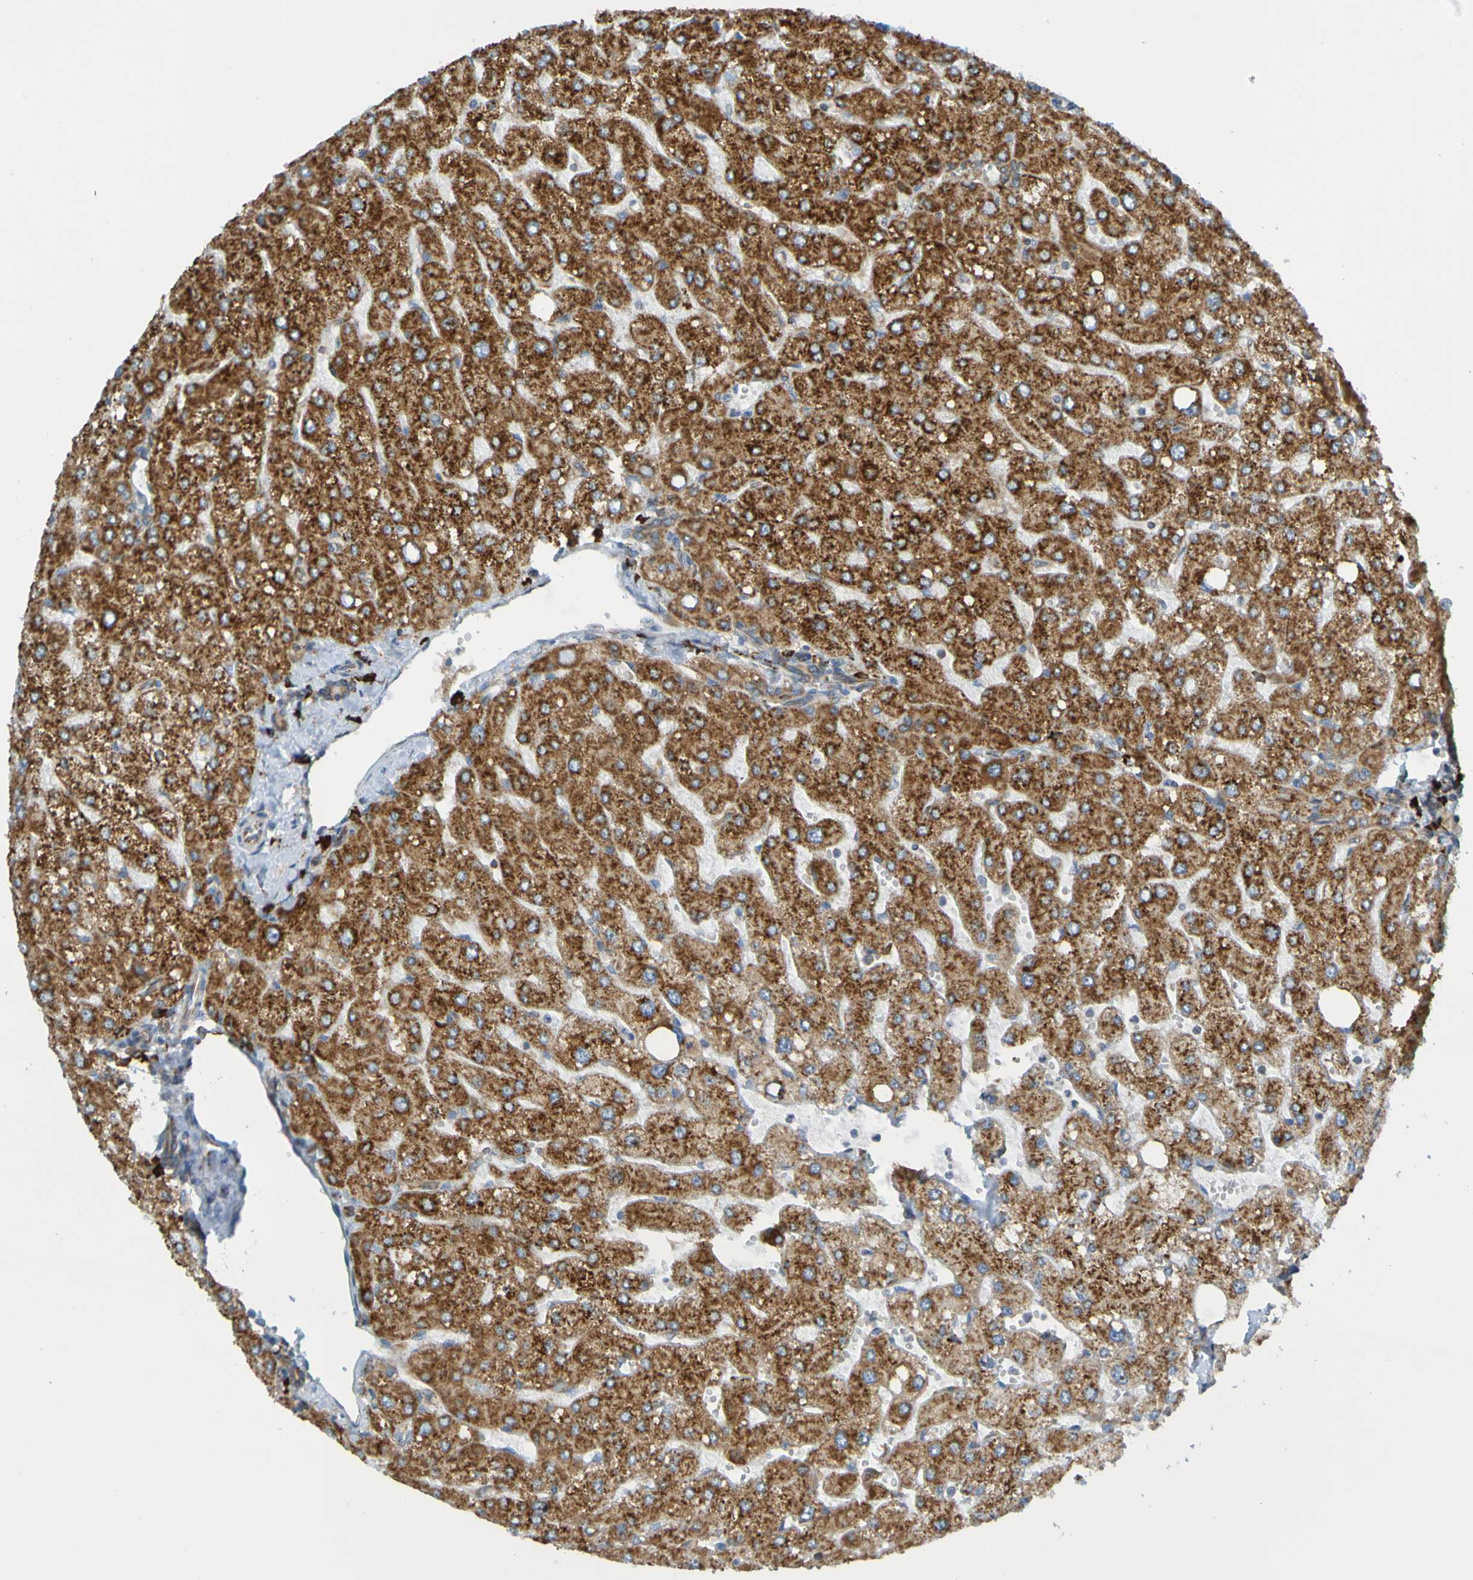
{"staining": {"intensity": "weak", "quantity": "<25%", "location": "cytoplasmic/membranous"}, "tissue": "liver", "cell_type": "Cholangiocytes", "image_type": "normal", "snomed": [{"axis": "morphology", "description": "Normal tissue, NOS"}, {"axis": "topography", "description": "Liver"}], "caption": "Immunohistochemistry (IHC) of benign human liver reveals no positivity in cholangiocytes.", "gene": "SSR1", "patient": {"sex": "male", "age": 55}}